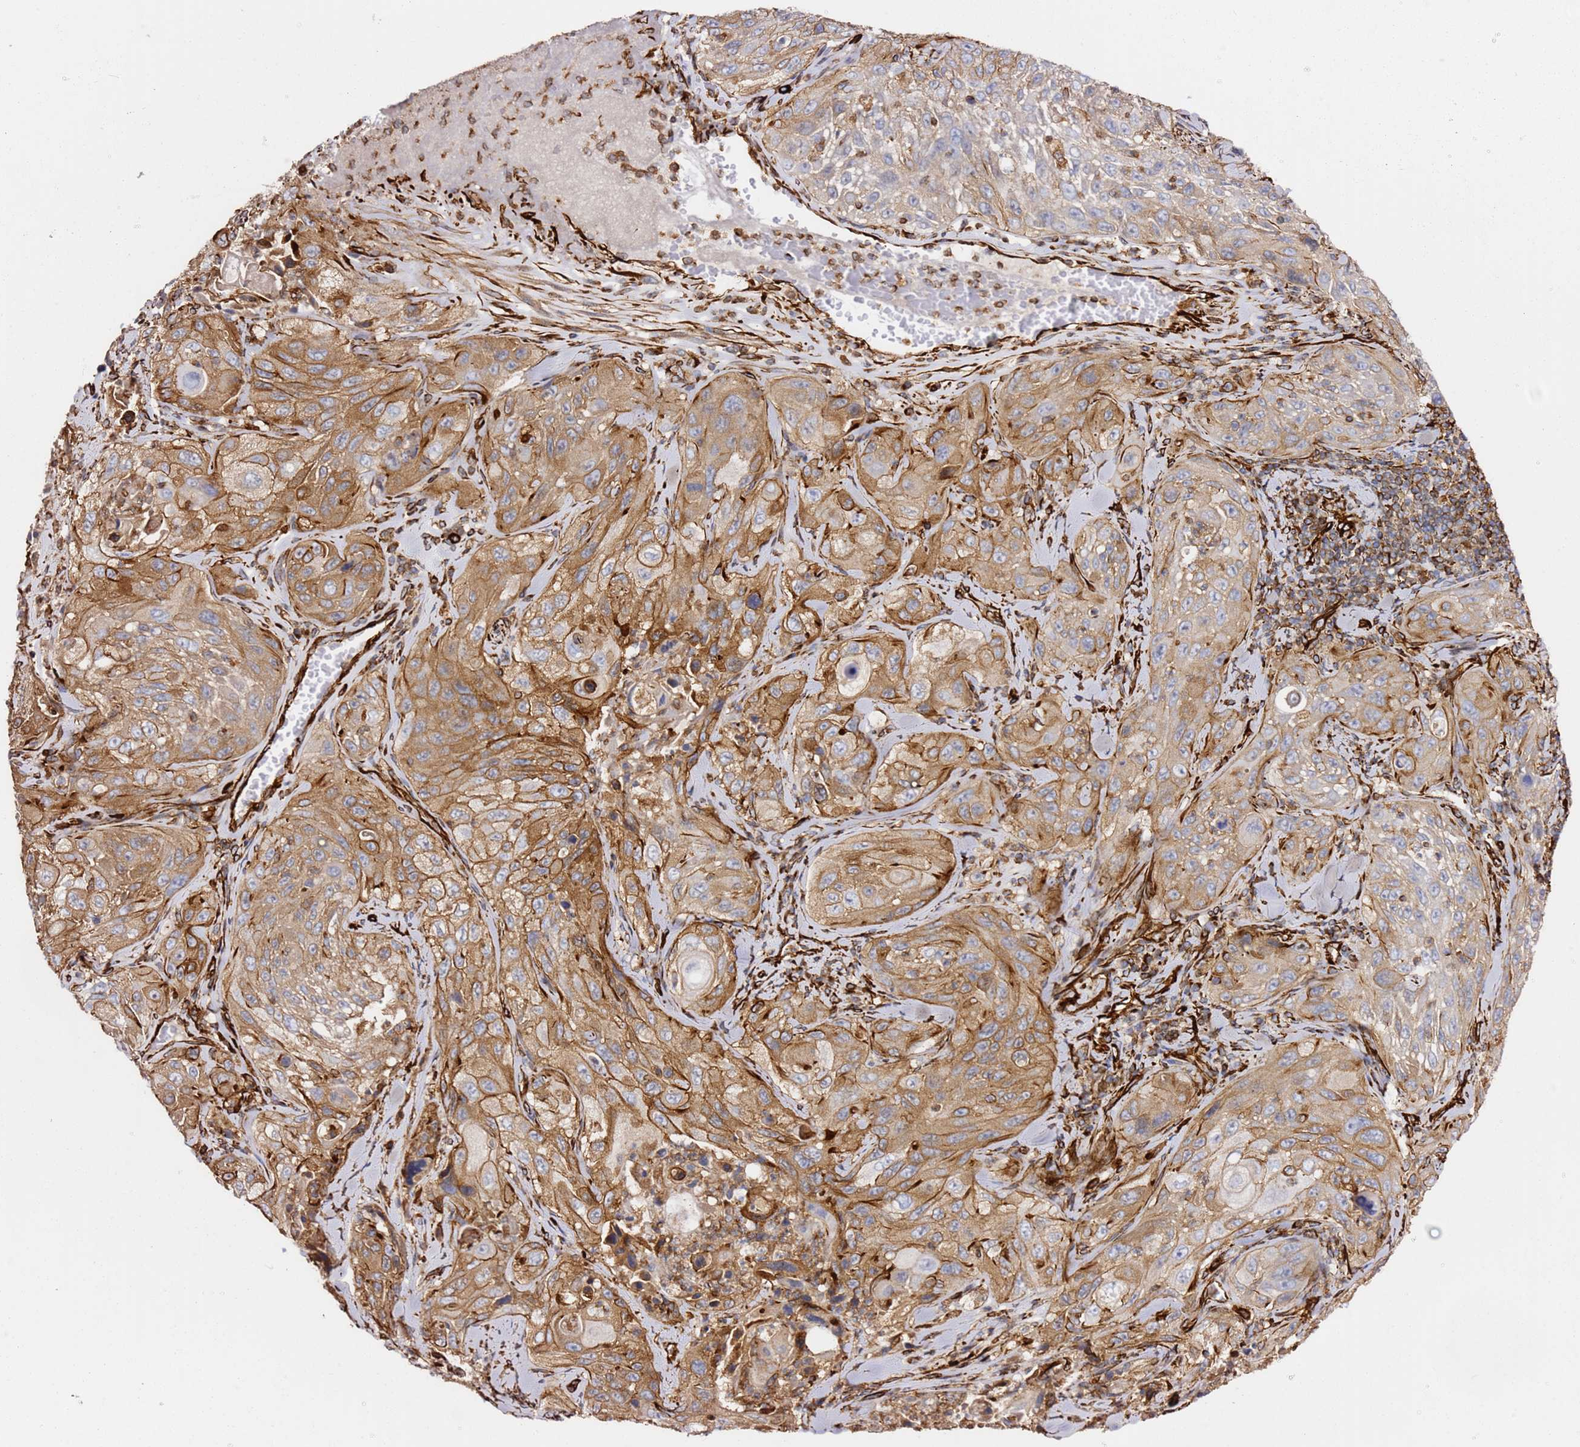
{"staining": {"intensity": "moderate", "quantity": ">75%", "location": "cytoplasmic/membranous"}, "tissue": "cervical cancer", "cell_type": "Tumor cells", "image_type": "cancer", "snomed": [{"axis": "morphology", "description": "Squamous cell carcinoma, NOS"}, {"axis": "topography", "description": "Cervix"}], "caption": "Protein expression analysis of squamous cell carcinoma (cervical) exhibits moderate cytoplasmic/membranous positivity in approximately >75% of tumor cells. The protein is stained brown, and the nuclei are stained in blue (DAB IHC with brightfield microscopy, high magnification).", "gene": "MRGPRE", "patient": {"sex": "female", "age": 42}}